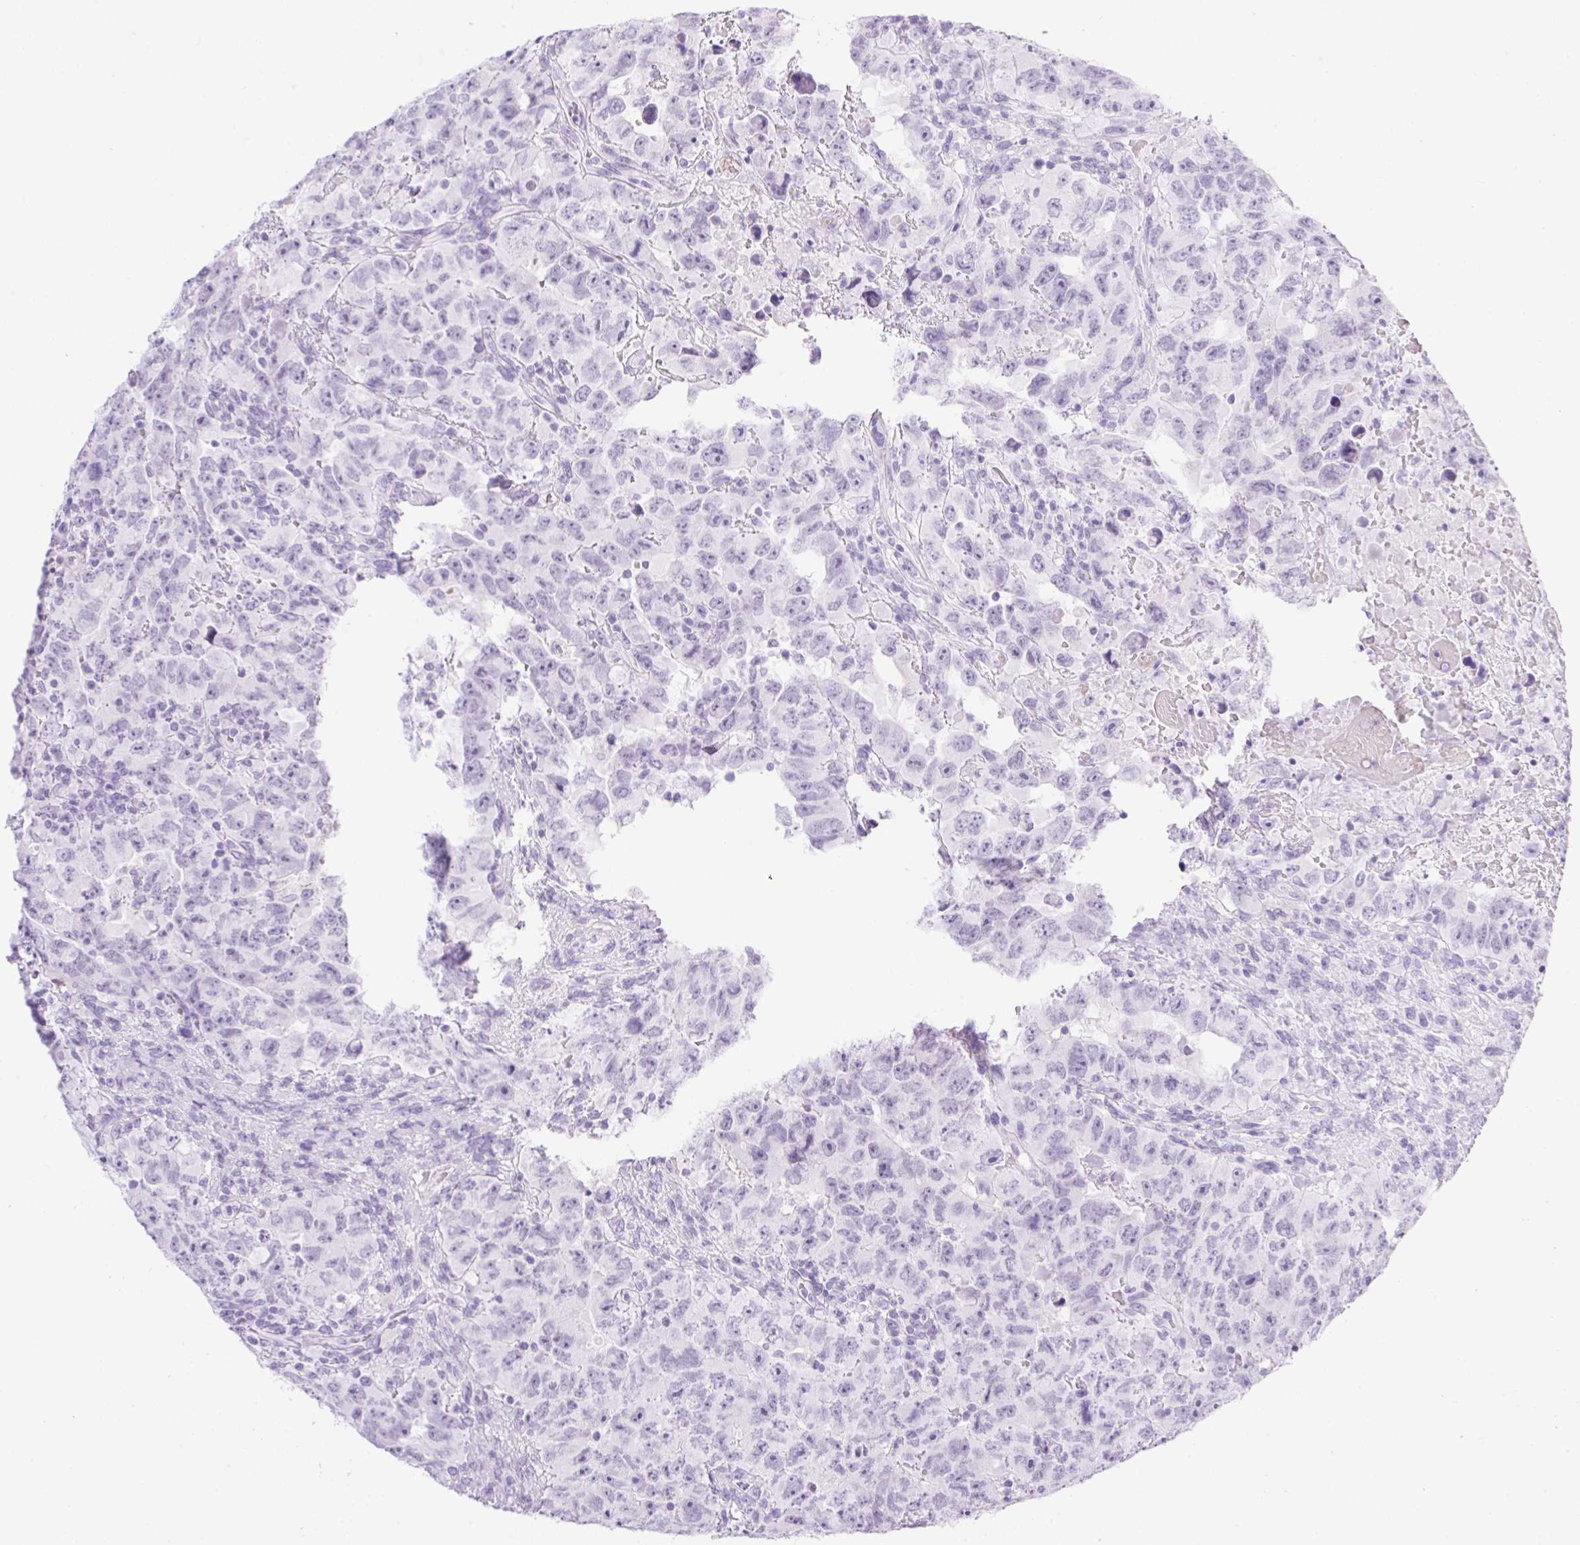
{"staining": {"intensity": "negative", "quantity": "none", "location": "none"}, "tissue": "testis cancer", "cell_type": "Tumor cells", "image_type": "cancer", "snomed": [{"axis": "morphology", "description": "Carcinoma, Embryonal, NOS"}, {"axis": "topography", "description": "Testis"}], "caption": "Immunohistochemical staining of human embryonal carcinoma (testis) demonstrates no significant positivity in tumor cells.", "gene": "SPRR4", "patient": {"sex": "male", "age": 24}}